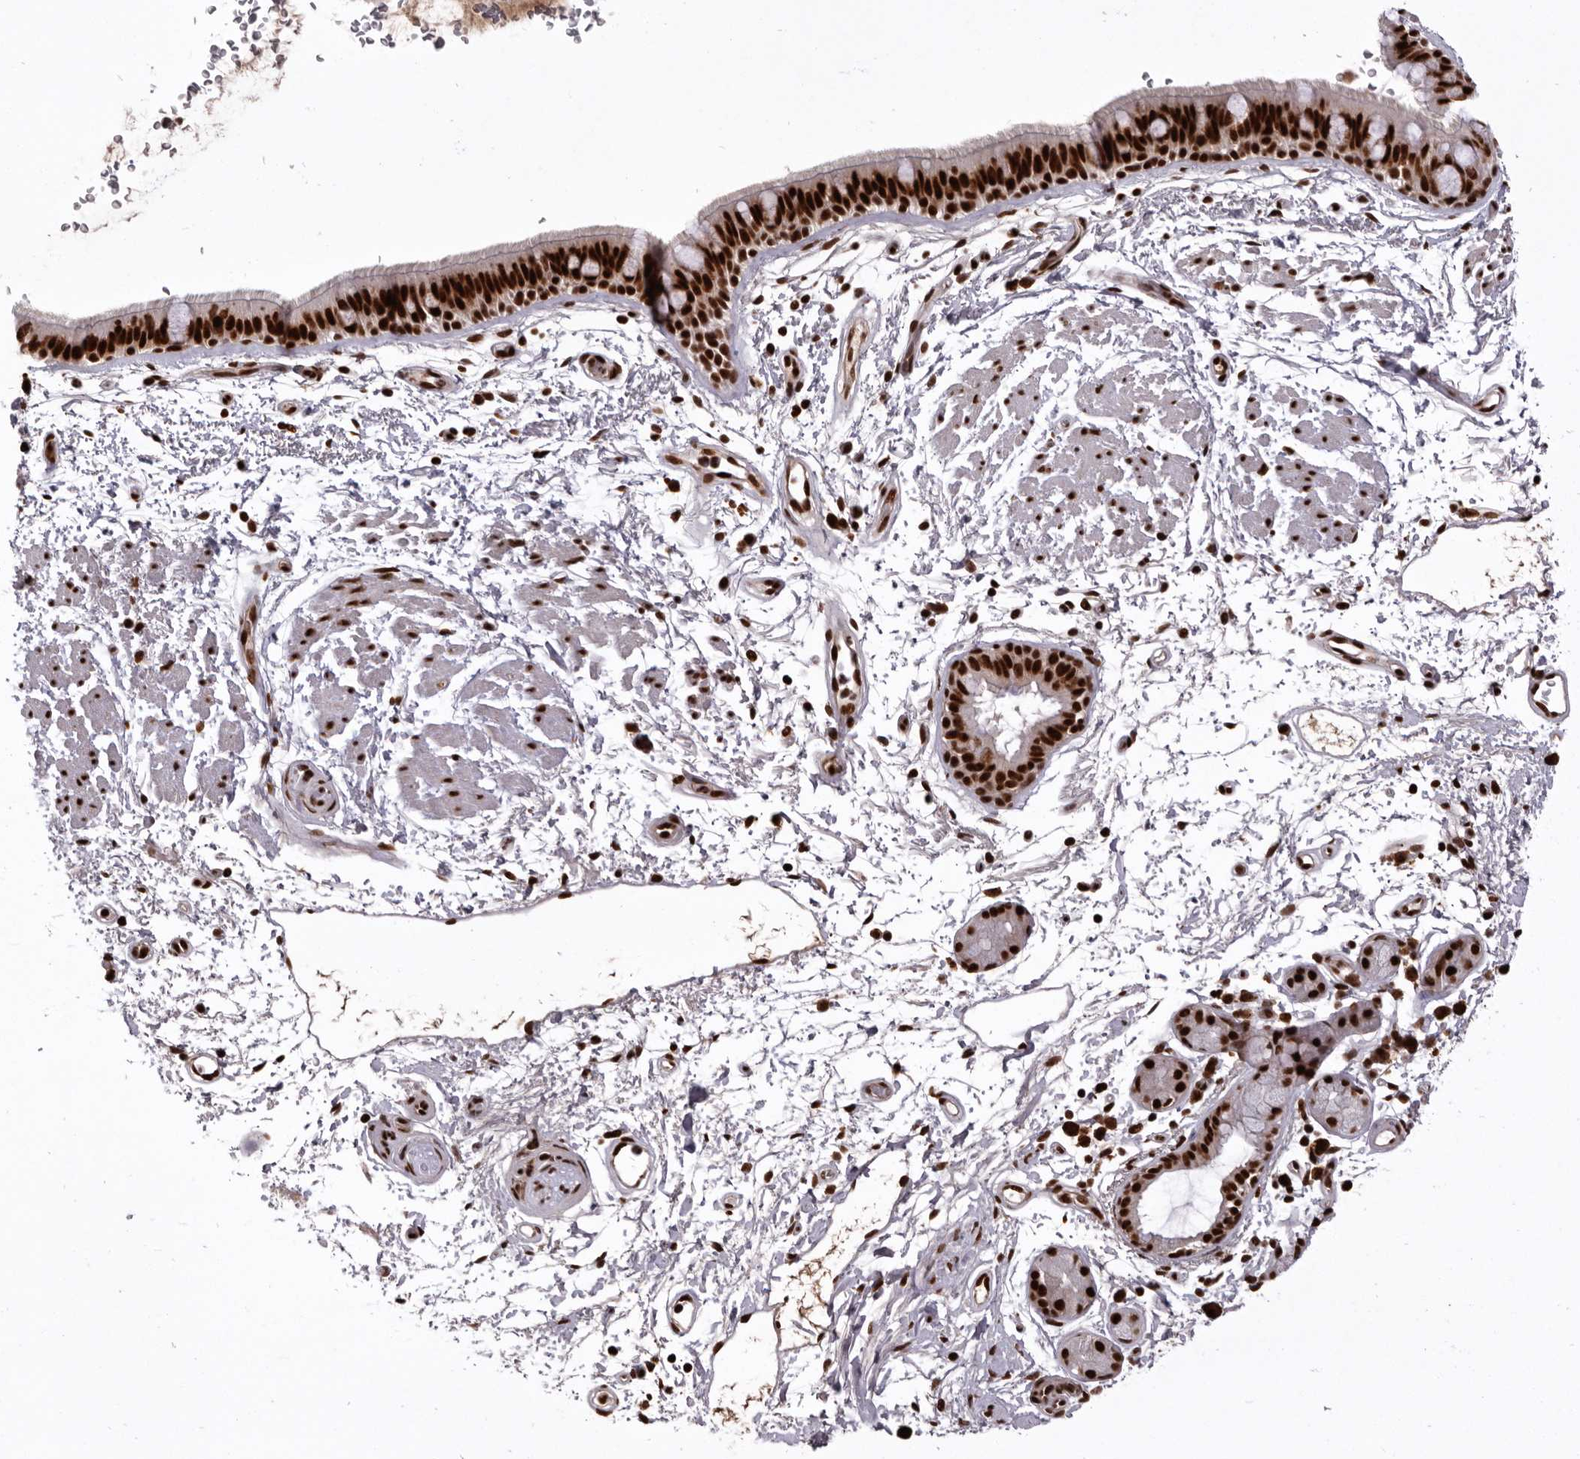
{"staining": {"intensity": "strong", "quantity": ">75%", "location": "nuclear"}, "tissue": "bronchus", "cell_type": "Respiratory epithelial cells", "image_type": "normal", "snomed": [{"axis": "morphology", "description": "Normal tissue, NOS"}, {"axis": "topography", "description": "Lymph node"}, {"axis": "topography", "description": "Bronchus"}], "caption": "Brown immunohistochemical staining in normal bronchus shows strong nuclear staining in about >75% of respiratory epithelial cells.", "gene": "CHTOP", "patient": {"sex": "female", "age": 70}}